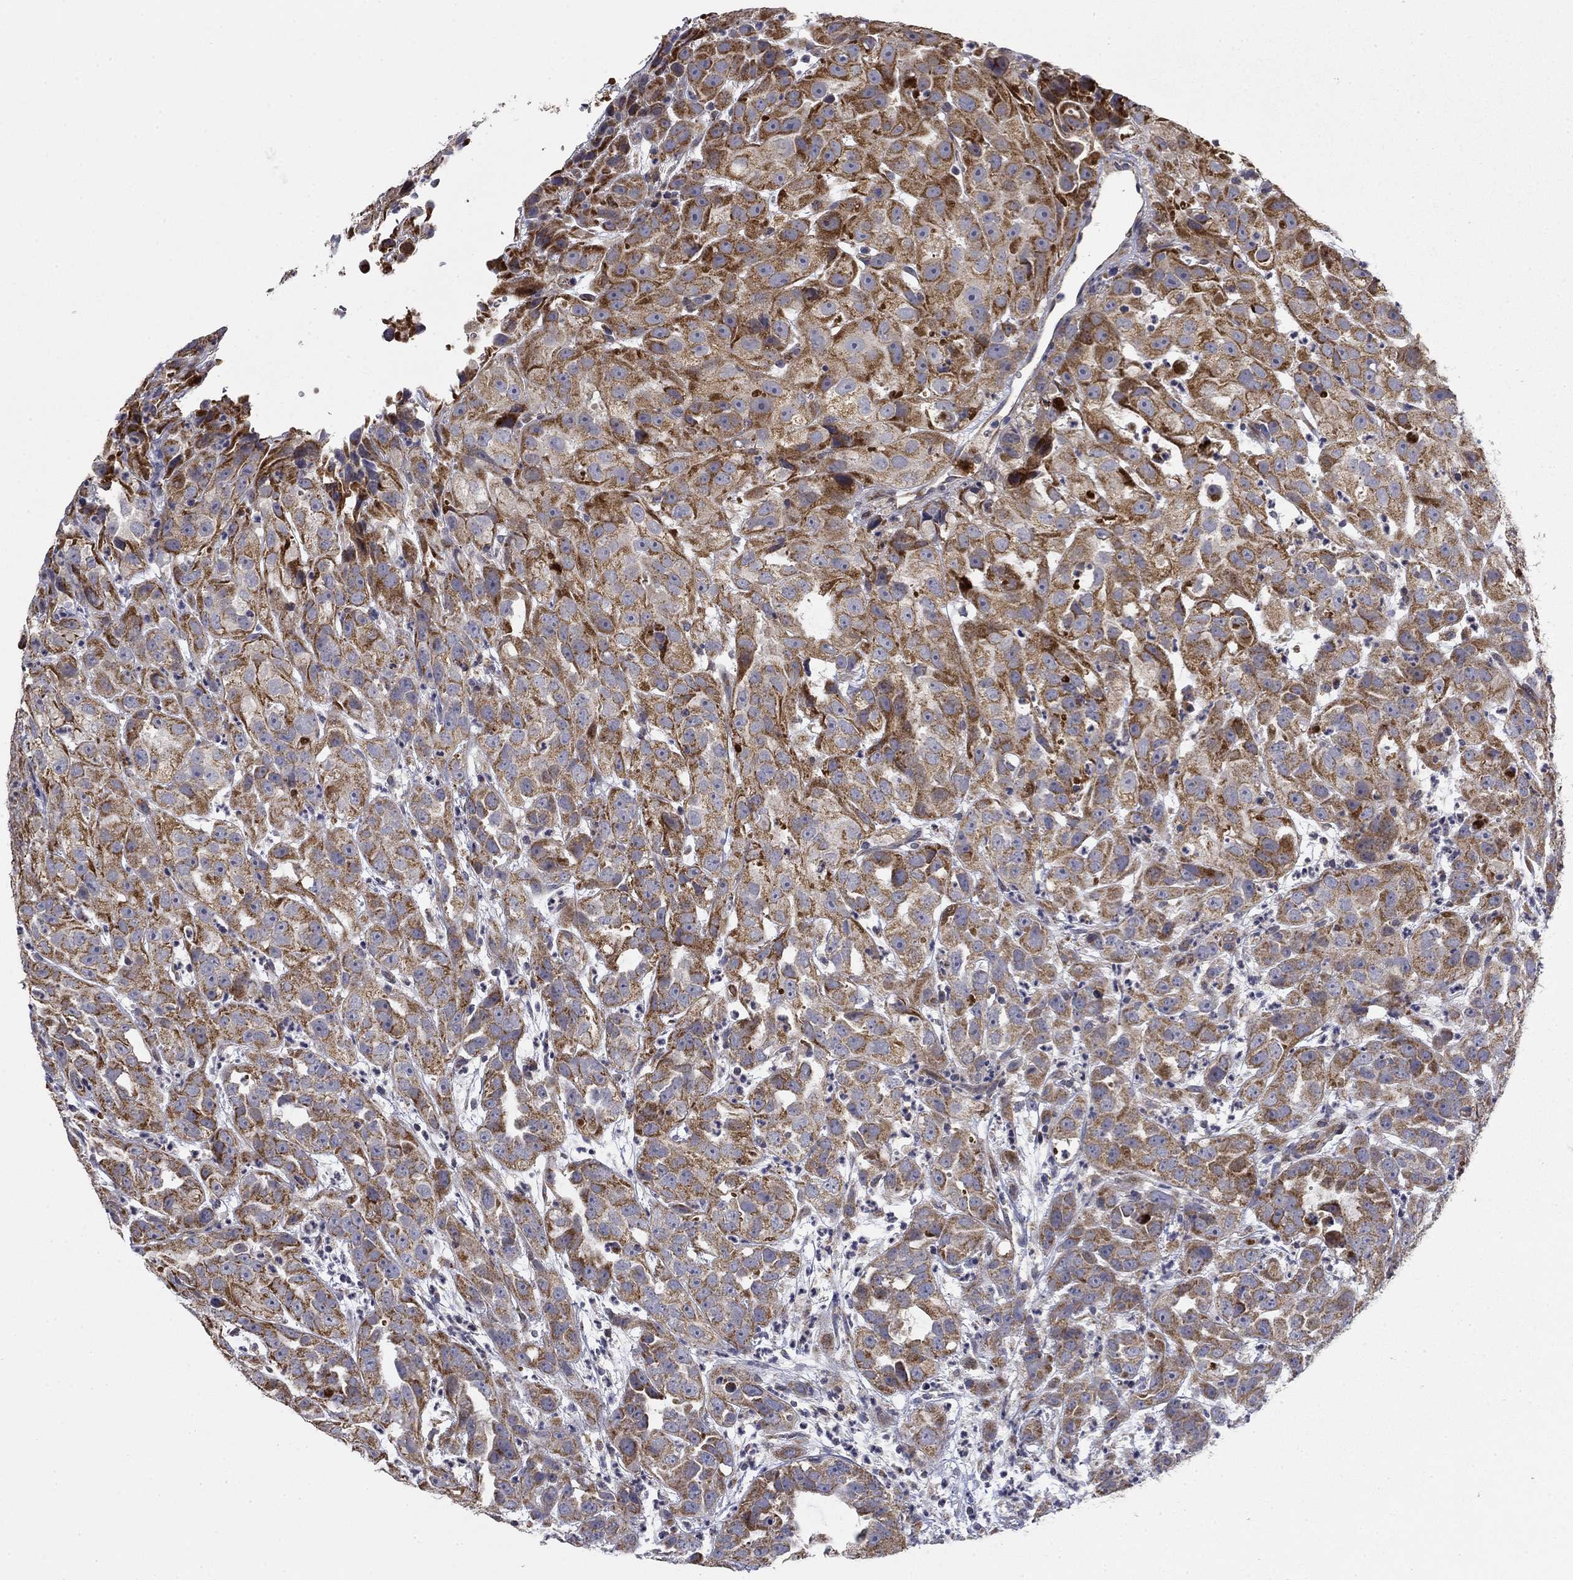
{"staining": {"intensity": "strong", "quantity": ">75%", "location": "cytoplasmic/membranous"}, "tissue": "urothelial cancer", "cell_type": "Tumor cells", "image_type": "cancer", "snomed": [{"axis": "morphology", "description": "Urothelial carcinoma, High grade"}, {"axis": "topography", "description": "Urinary bladder"}], "caption": "Protein expression analysis of high-grade urothelial carcinoma demonstrates strong cytoplasmic/membranous expression in approximately >75% of tumor cells. (Stains: DAB in brown, nuclei in blue, Microscopy: brightfield microscopy at high magnification).", "gene": "MMAA", "patient": {"sex": "female", "age": 41}}